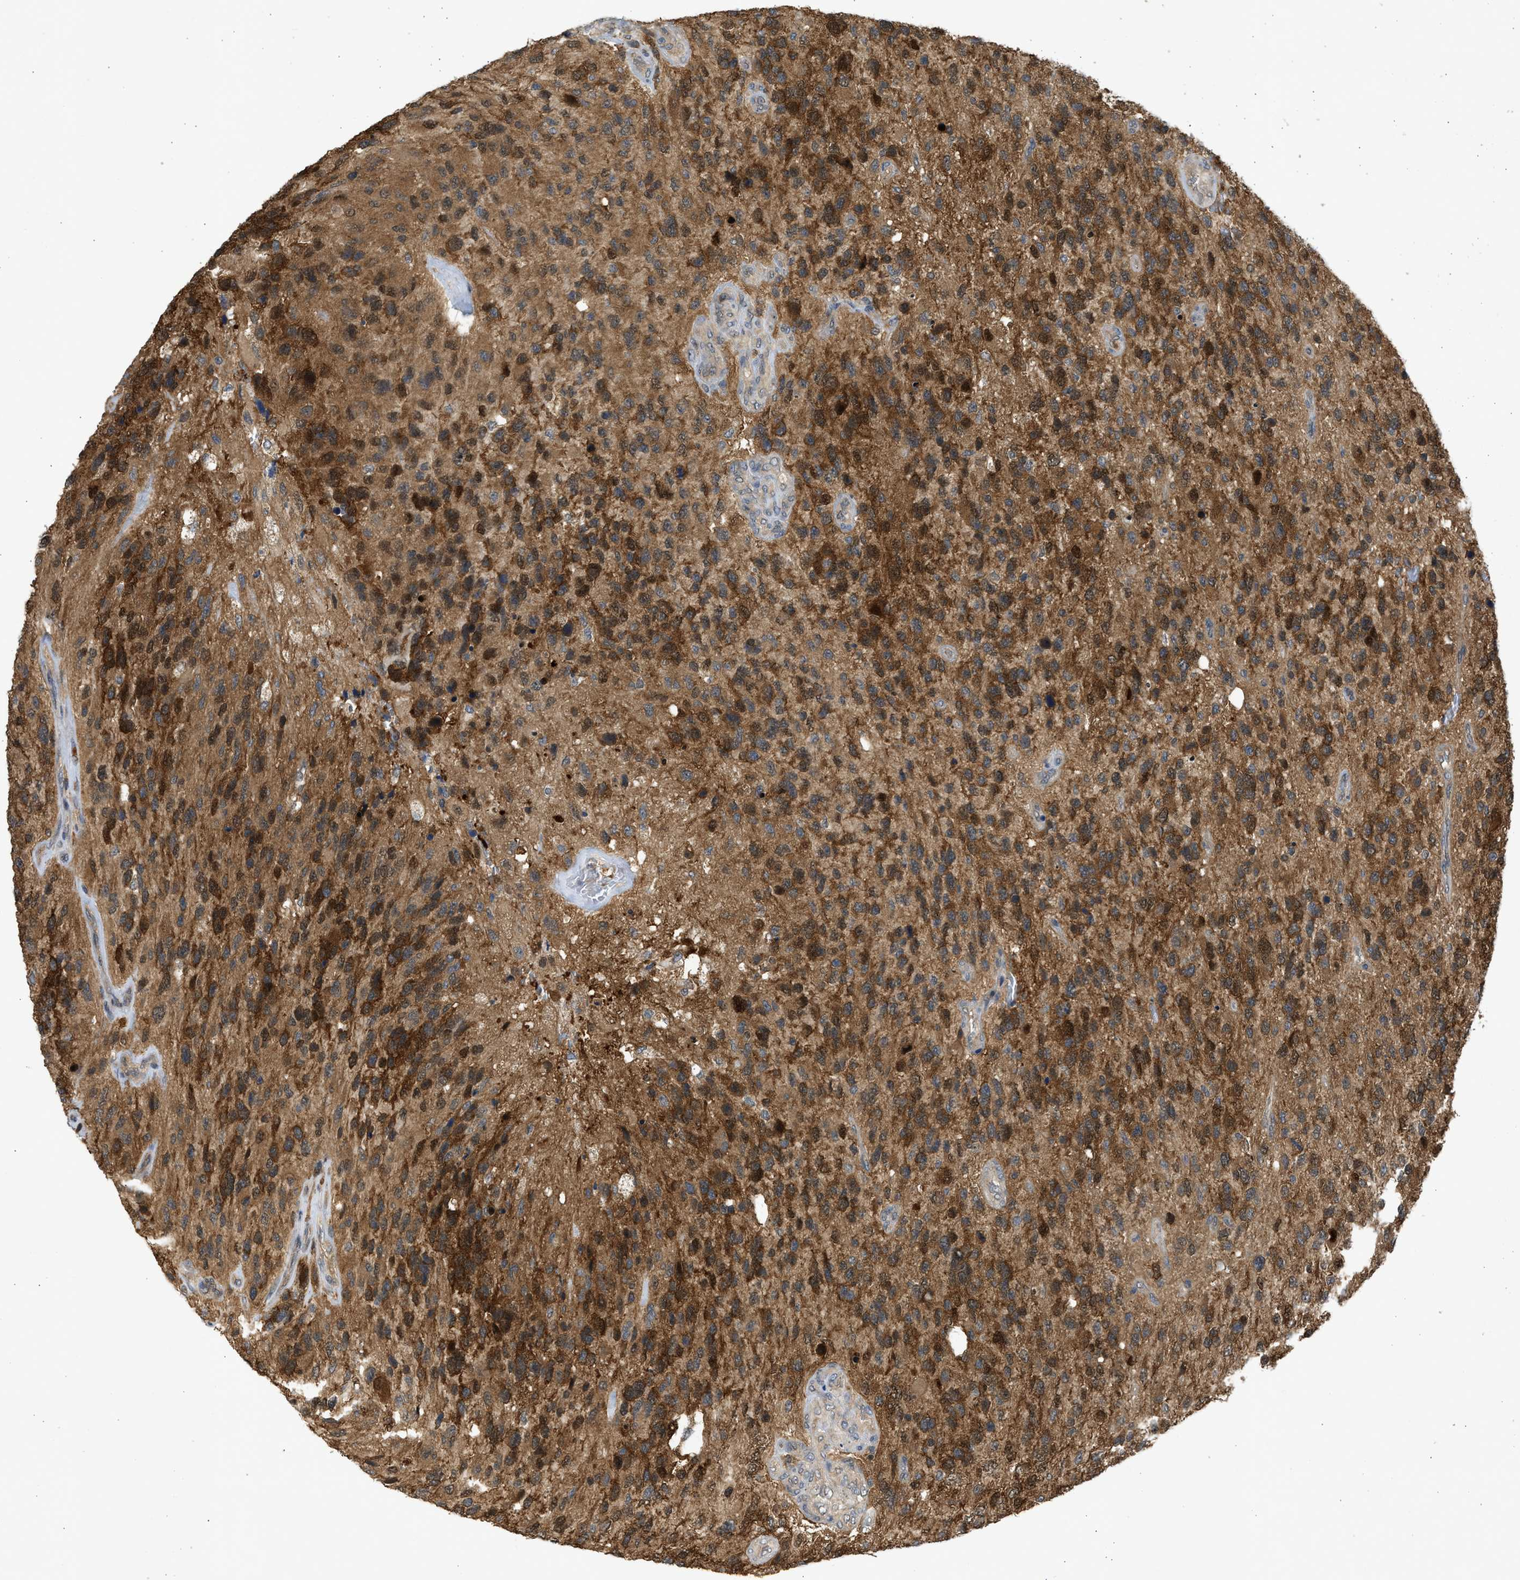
{"staining": {"intensity": "moderate", "quantity": ">75%", "location": "cytoplasmic/membranous"}, "tissue": "glioma", "cell_type": "Tumor cells", "image_type": "cancer", "snomed": [{"axis": "morphology", "description": "Glioma, malignant, High grade"}, {"axis": "topography", "description": "Brain"}], "caption": "Immunohistochemistry (IHC) histopathology image of human malignant glioma (high-grade) stained for a protein (brown), which reveals medium levels of moderate cytoplasmic/membranous expression in approximately >75% of tumor cells.", "gene": "MAPK7", "patient": {"sex": "female", "age": 58}}